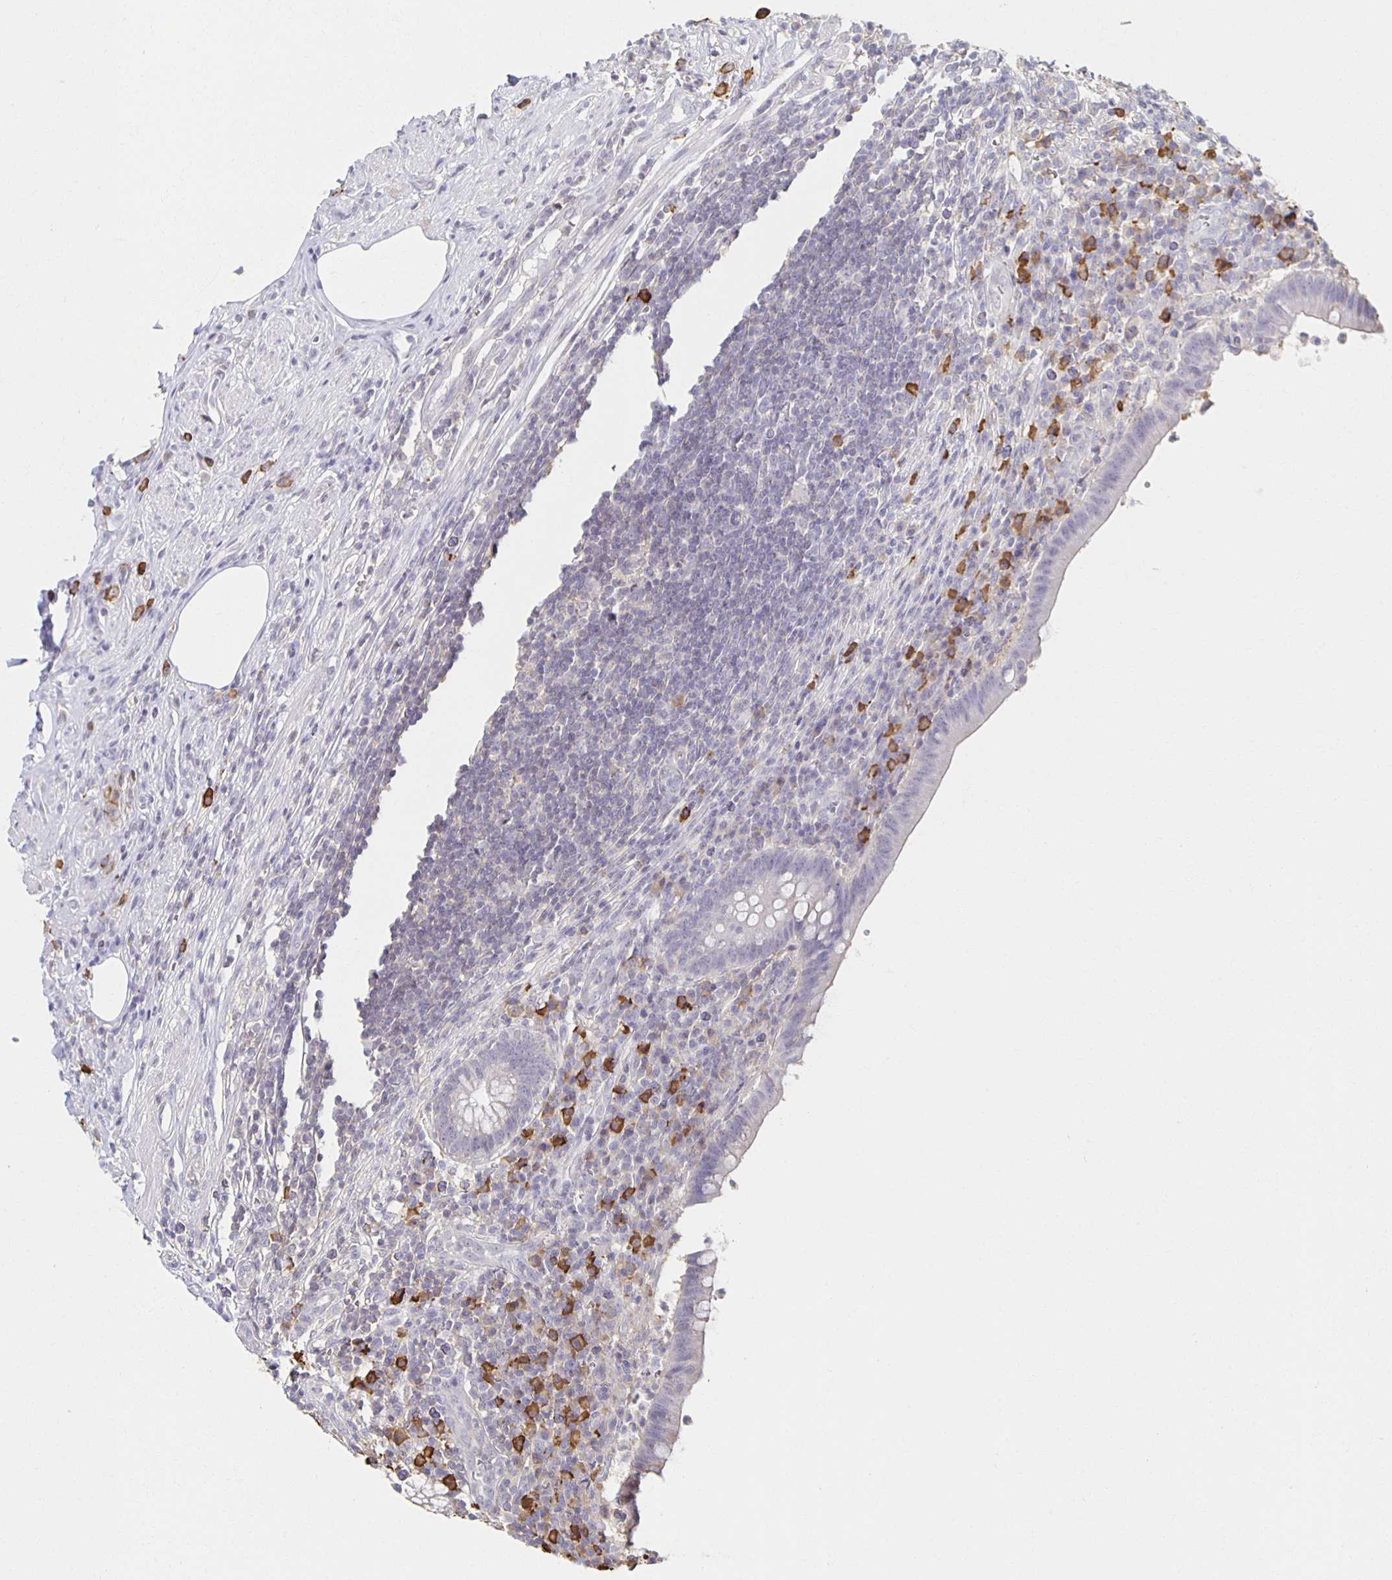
{"staining": {"intensity": "moderate", "quantity": "<25%", "location": "cytoplasmic/membranous"}, "tissue": "appendix", "cell_type": "Glandular cells", "image_type": "normal", "snomed": [{"axis": "morphology", "description": "Normal tissue, NOS"}, {"axis": "topography", "description": "Appendix"}], "caption": "Immunohistochemistry (IHC) of normal human appendix exhibits low levels of moderate cytoplasmic/membranous expression in about <25% of glandular cells.", "gene": "ZNF692", "patient": {"sex": "female", "age": 56}}